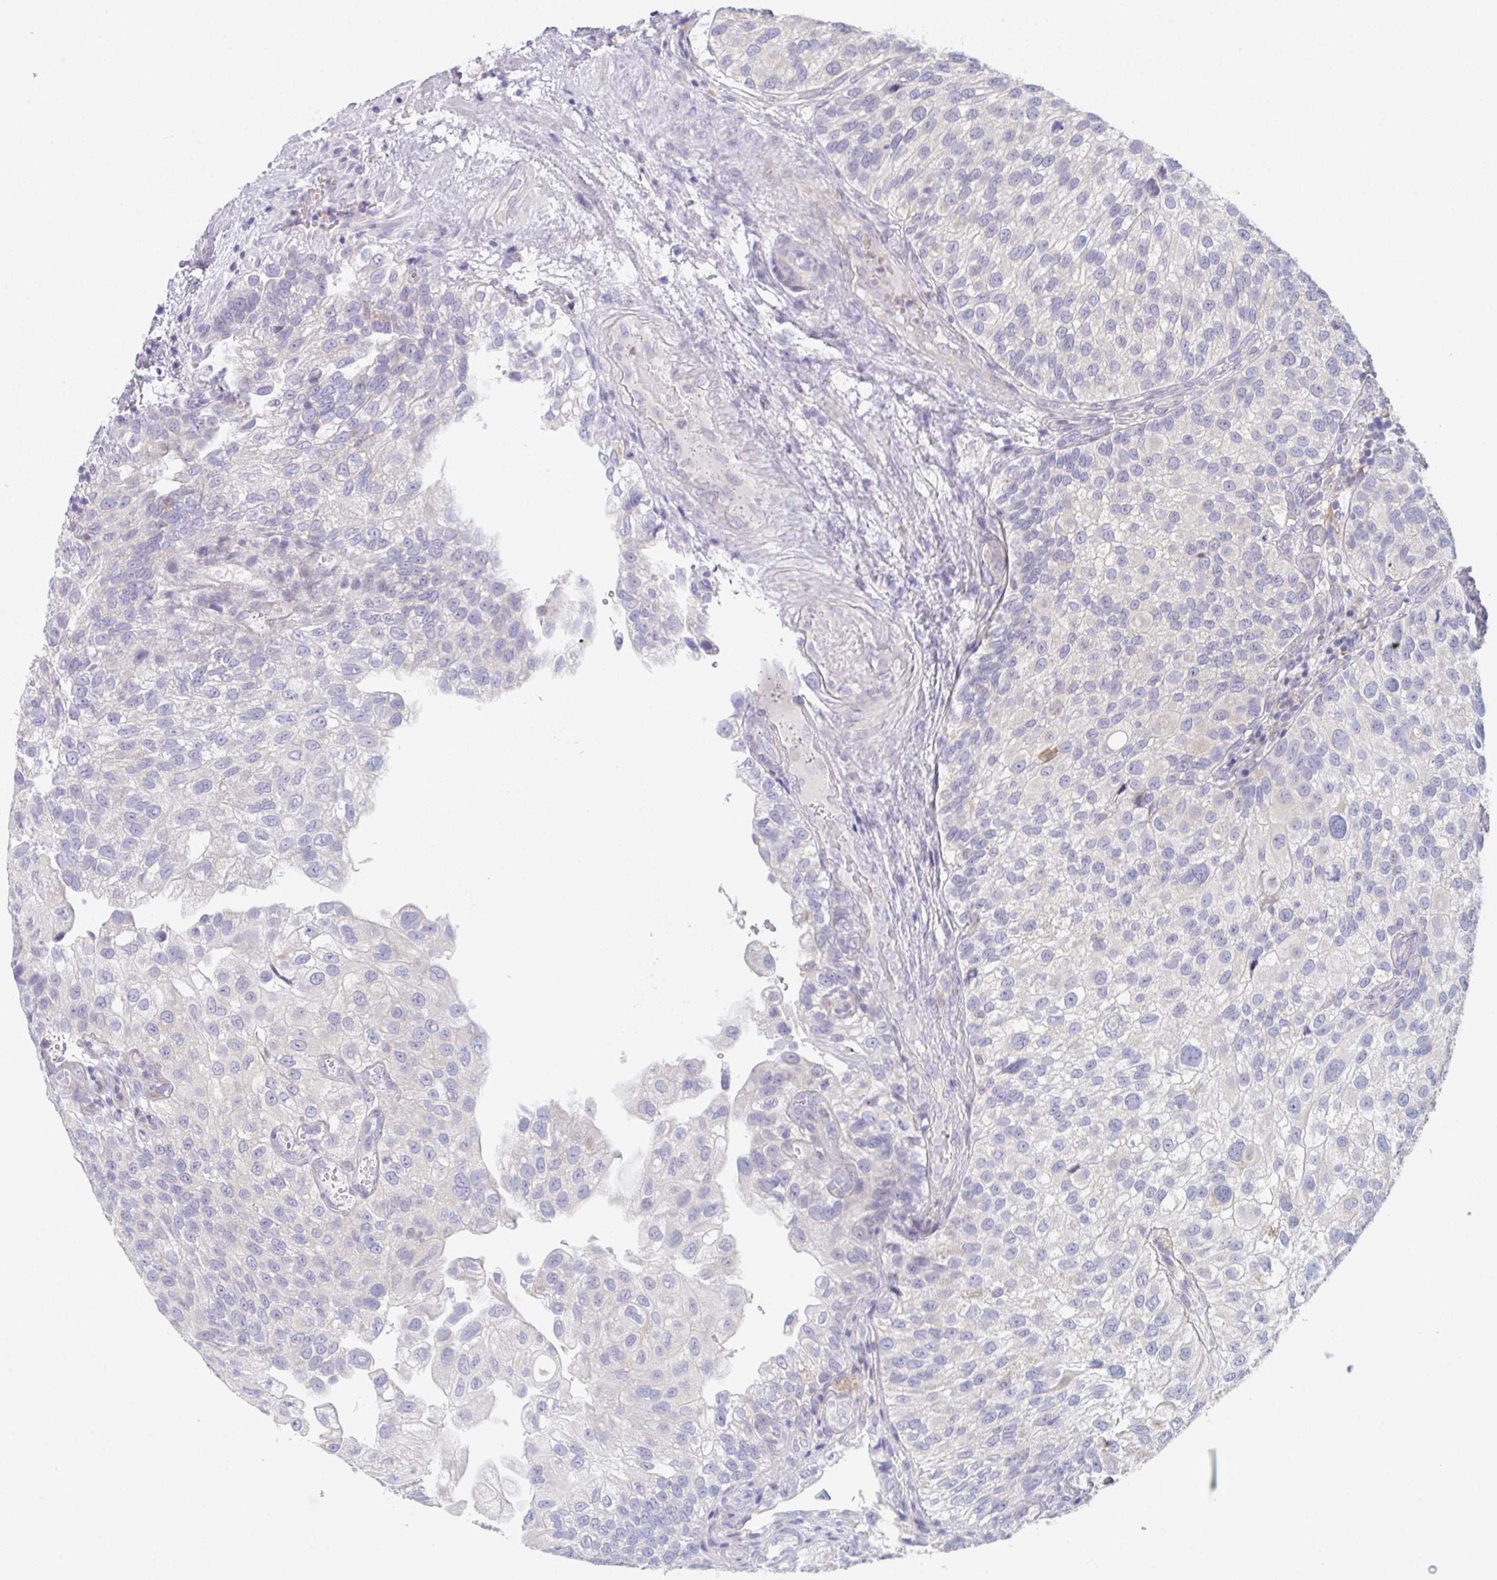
{"staining": {"intensity": "negative", "quantity": "none", "location": "none"}, "tissue": "urothelial cancer", "cell_type": "Tumor cells", "image_type": "cancer", "snomed": [{"axis": "morphology", "description": "Urothelial carcinoma, NOS"}, {"axis": "topography", "description": "Urinary bladder"}], "caption": "Protein analysis of urothelial cancer shows no significant expression in tumor cells.", "gene": "PTPRD", "patient": {"sex": "male", "age": 87}}